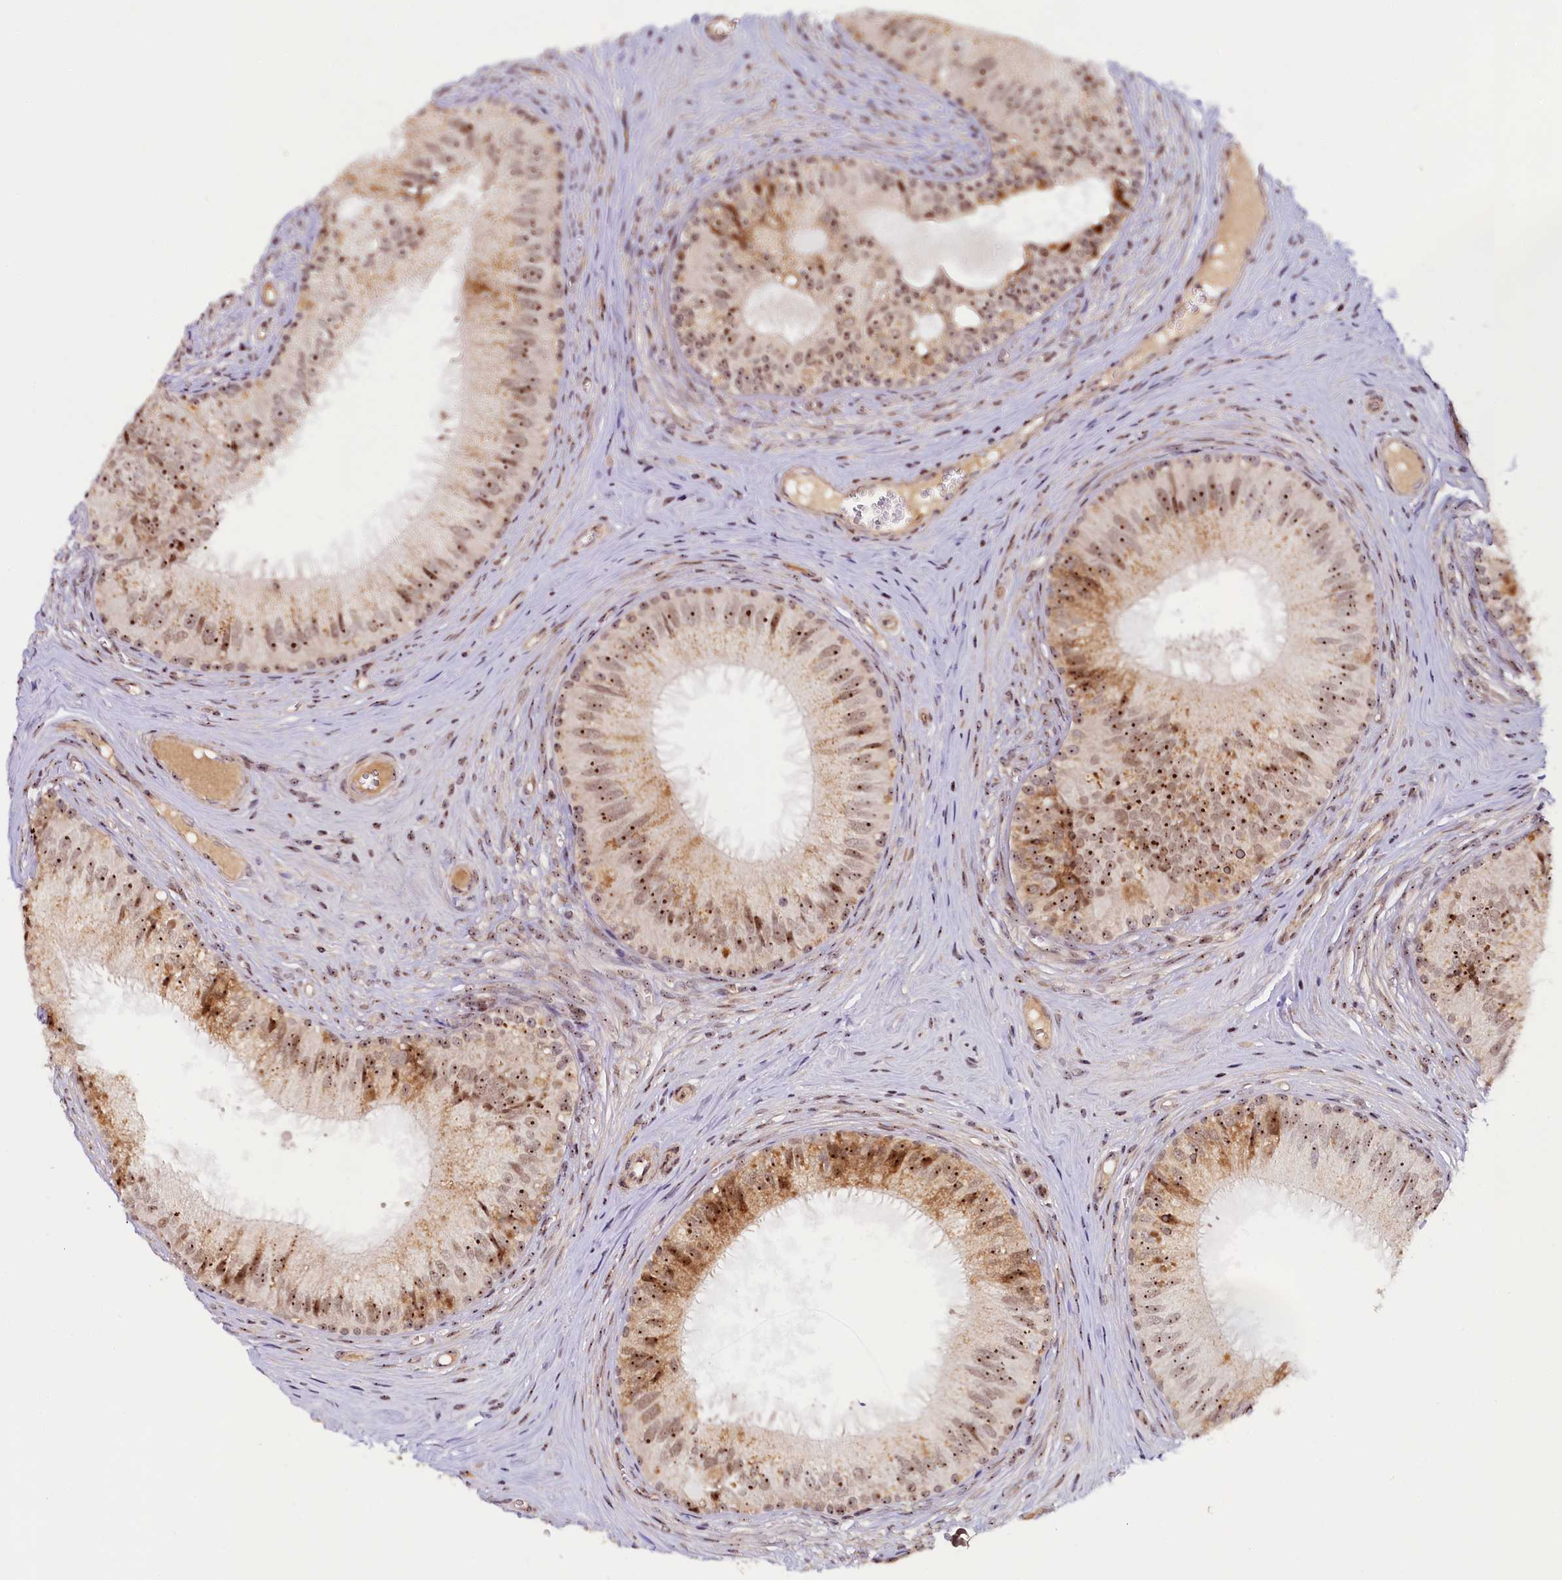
{"staining": {"intensity": "moderate", "quantity": ">75%", "location": "cytoplasmic/membranous,nuclear"}, "tissue": "epididymis", "cell_type": "Glandular cells", "image_type": "normal", "snomed": [{"axis": "morphology", "description": "Normal tissue, NOS"}, {"axis": "topography", "description": "Epididymis"}], "caption": "Protein analysis of benign epididymis shows moderate cytoplasmic/membranous,nuclear staining in approximately >75% of glandular cells. The protein of interest is shown in brown color, while the nuclei are stained blue.", "gene": "TCOF1", "patient": {"sex": "male", "age": 46}}